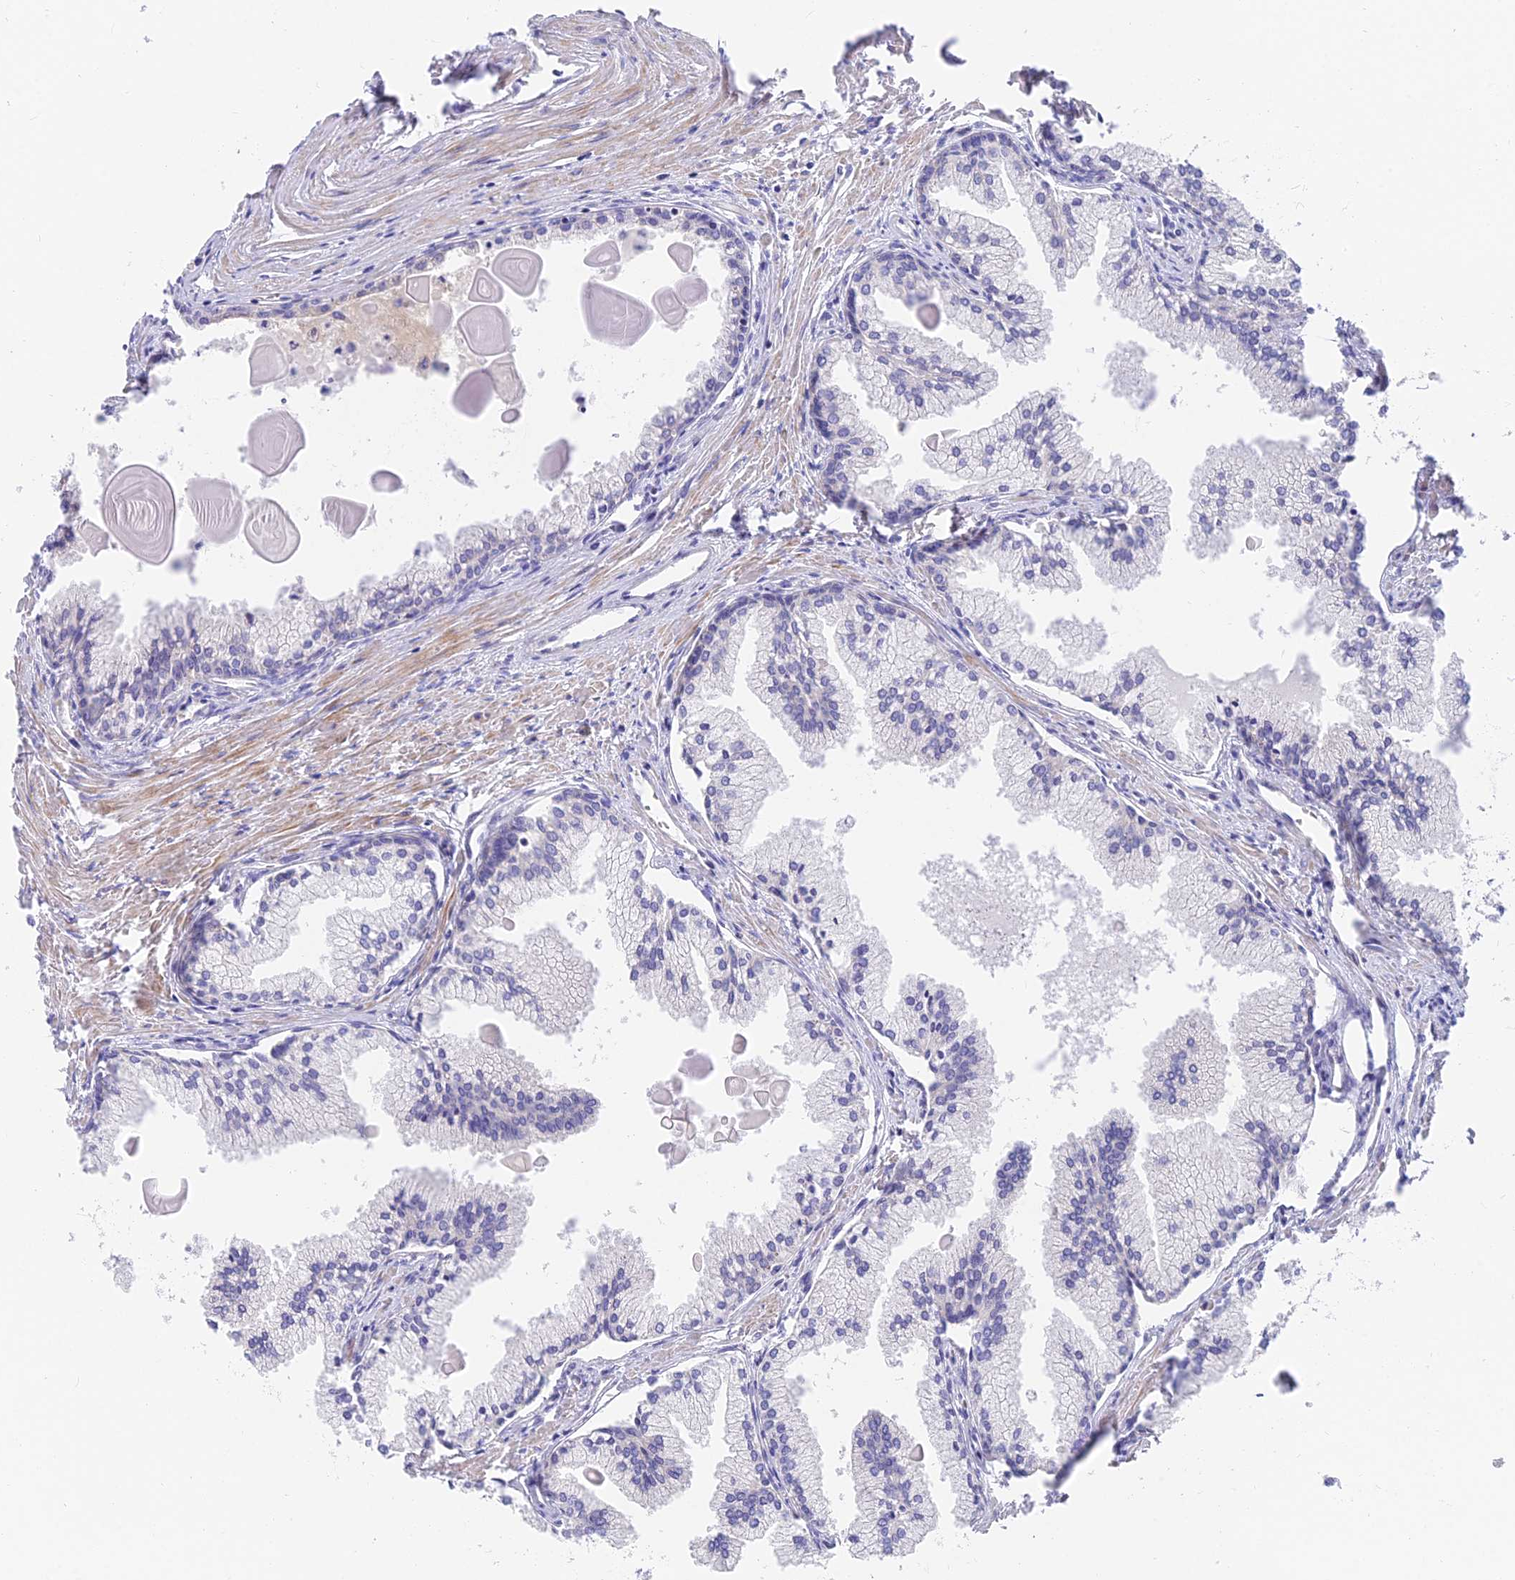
{"staining": {"intensity": "negative", "quantity": "none", "location": "none"}, "tissue": "prostate cancer", "cell_type": "Tumor cells", "image_type": "cancer", "snomed": [{"axis": "morphology", "description": "Adenocarcinoma, High grade"}, {"axis": "topography", "description": "Prostate"}], "caption": "Tumor cells show no significant protein staining in prostate cancer.", "gene": "MVB12A", "patient": {"sex": "male", "age": 68}}